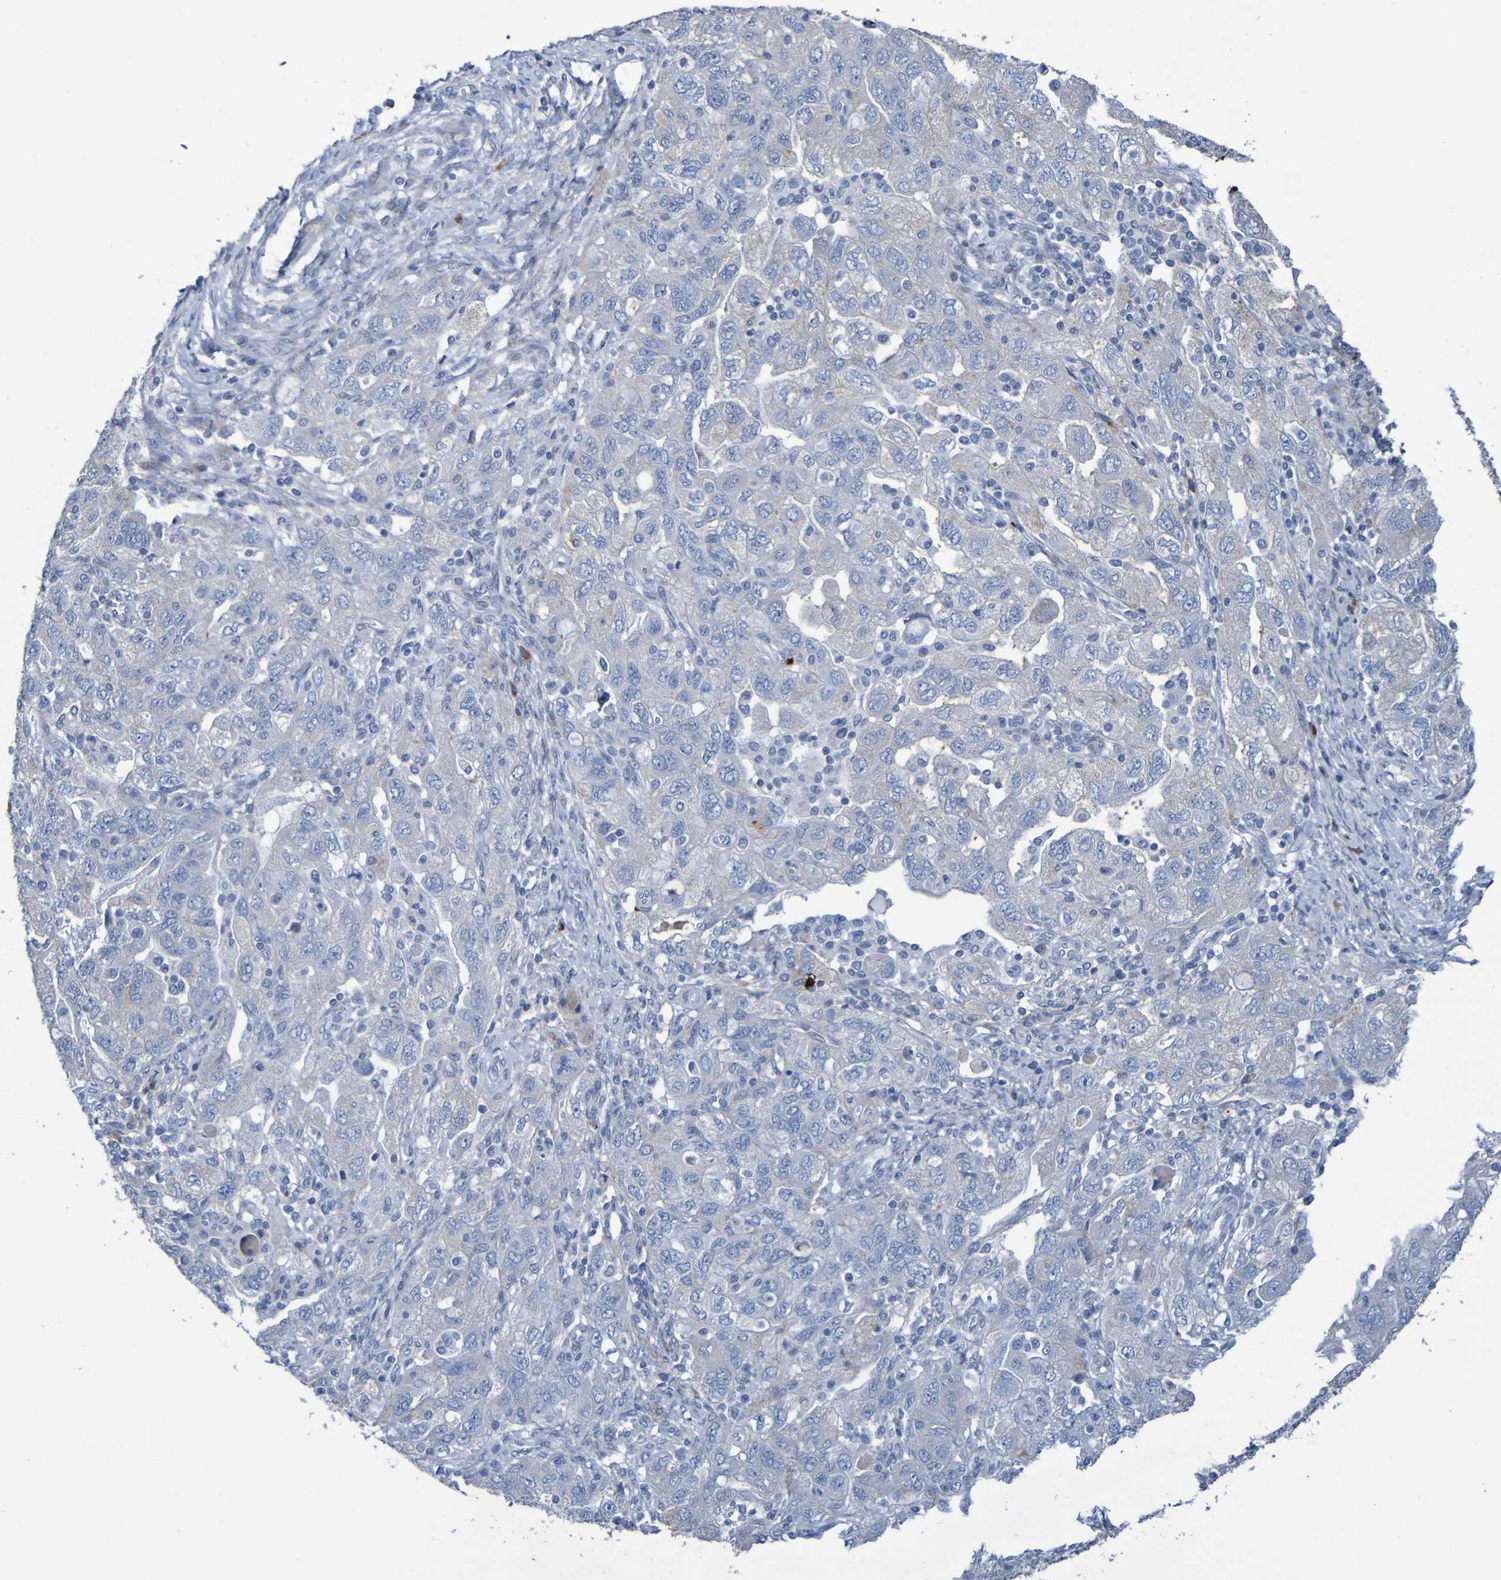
{"staining": {"intensity": "negative", "quantity": "none", "location": "none"}, "tissue": "ovarian cancer", "cell_type": "Tumor cells", "image_type": "cancer", "snomed": [{"axis": "morphology", "description": "Carcinoma, NOS"}, {"axis": "morphology", "description": "Cystadenocarcinoma, serous, NOS"}, {"axis": "topography", "description": "Ovary"}], "caption": "Tumor cells show no significant protein expression in ovarian cancer (serous cystadenocarcinoma).", "gene": "C11orf24", "patient": {"sex": "female", "age": 69}}